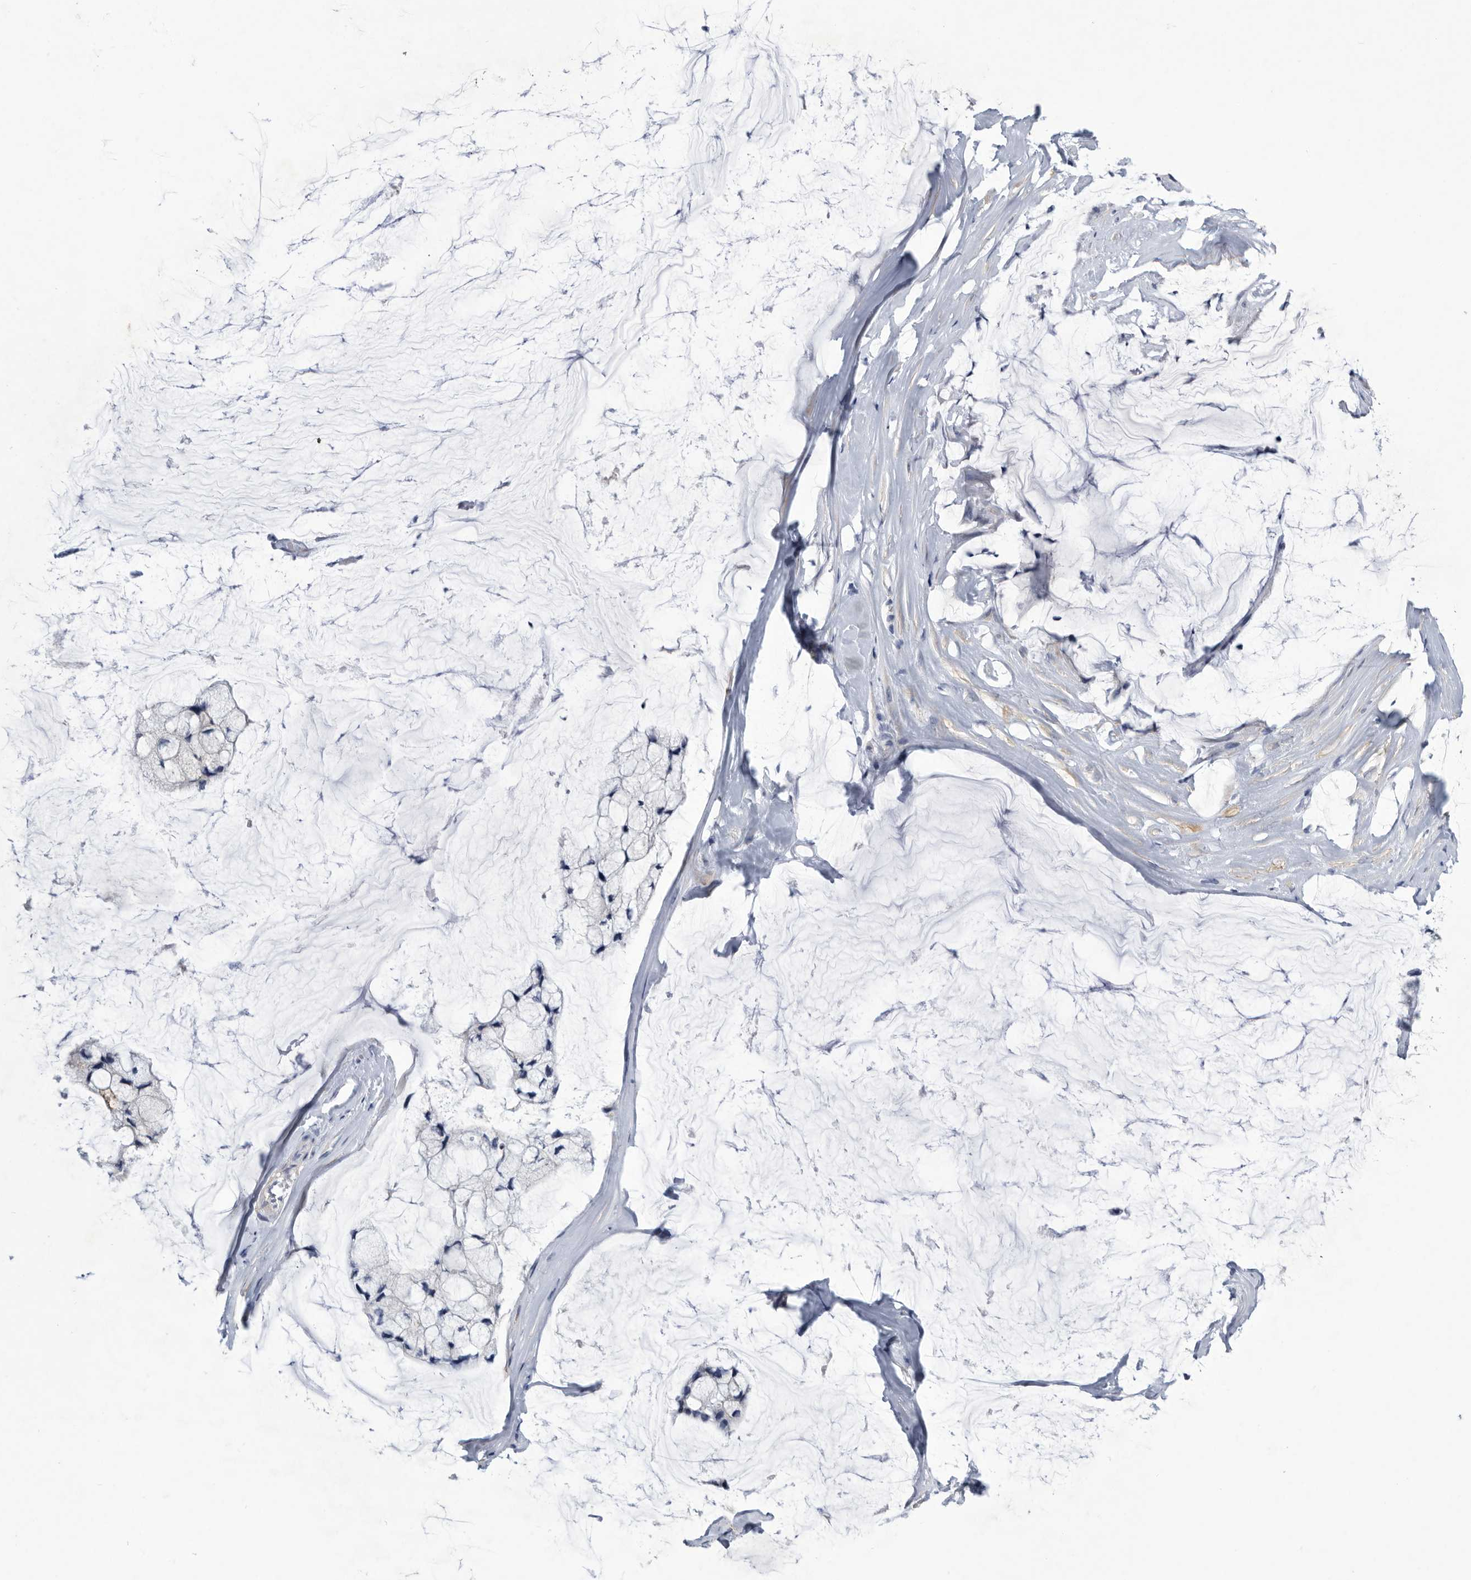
{"staining": {"intensity": "negative", "quantity": "none", "location": "none"}, "tissue": "ovarian cancer", "cell_type": "Tumor cells", "image_type": "cancer", "snomed": [{"axis": "morphology", "description": "Cystadenocarcinoma, mucinous, NOS"}, {"axis": "topography", "description": "Ovary"}], "caption": "High magnification brightfield microscopy of mucinous cystadenocarcinoma (ovarian) stained with DAB (3,3'-diaminobenzidine) (brown) and counterstained with hematoxylin (blue): tumor cells show no significant positivity.", "gene": "BTBD6", "patient": {"sex": "female", "age": 39}}